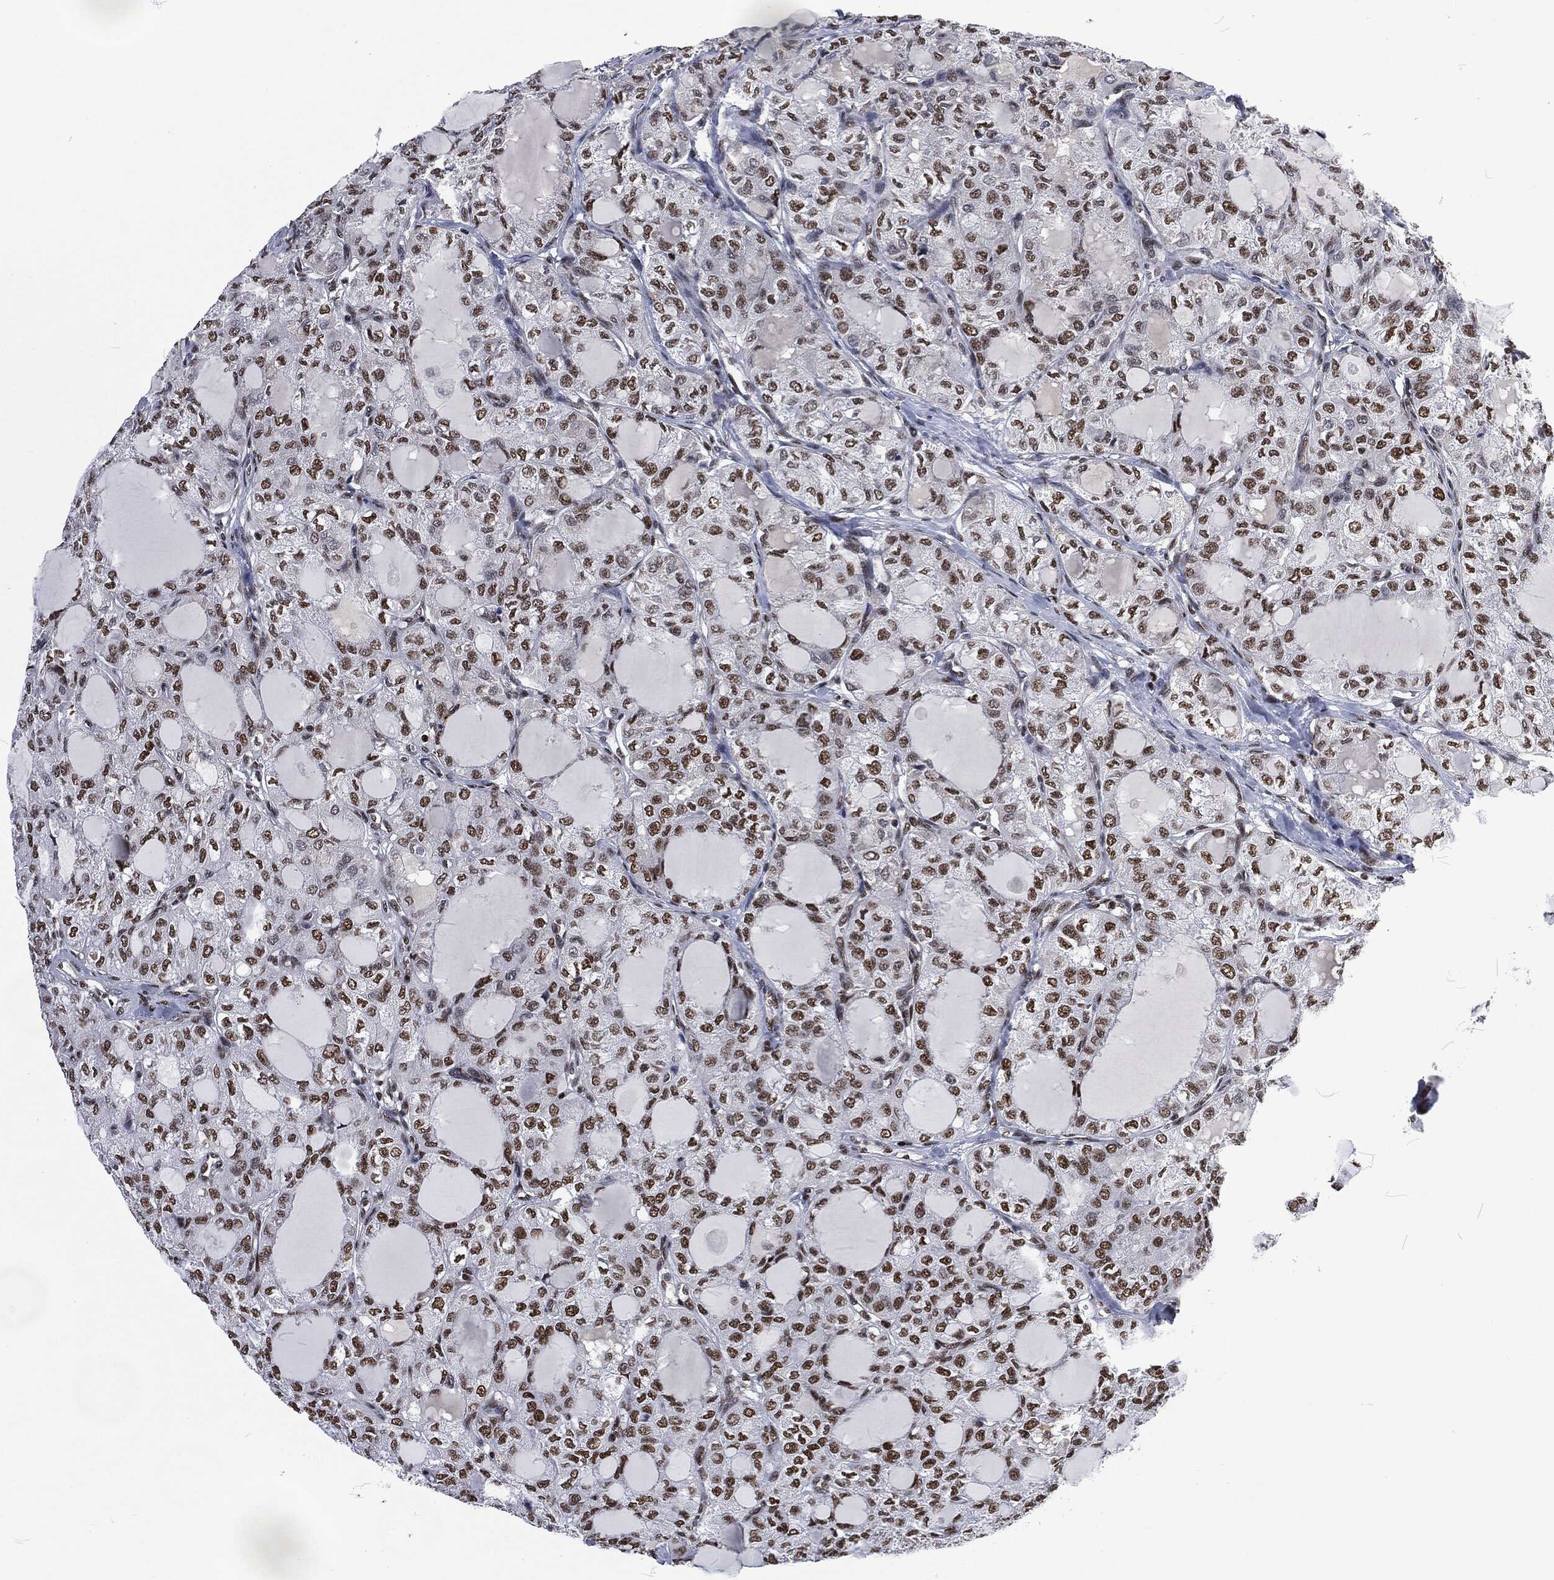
{"staining": {"intensity": "moderate", "quantity": ">75%", "location": "nuclear"}, "tissue": "thyroid cancer", "cell_type": "Tumor cells", "image_type": "cancer", "snomed": [{"axis": "morphology", "description": "Follicular adenoma carcinoma, NOS"}, {"axis": "topography", "description": "Thyroid gland"}], "caption": "A medium amount of moderate nuclear staining is appreciated in approximately >75% of tumor cells in thyroid follicular adenoma carcinoma tissue. (DAB (3,3'-diaminobenzidine) IHC, brown staining for protein, blue staining for nuclei).", "gene": "DCPS", "patient": {"sex": "male", "age": 75}}